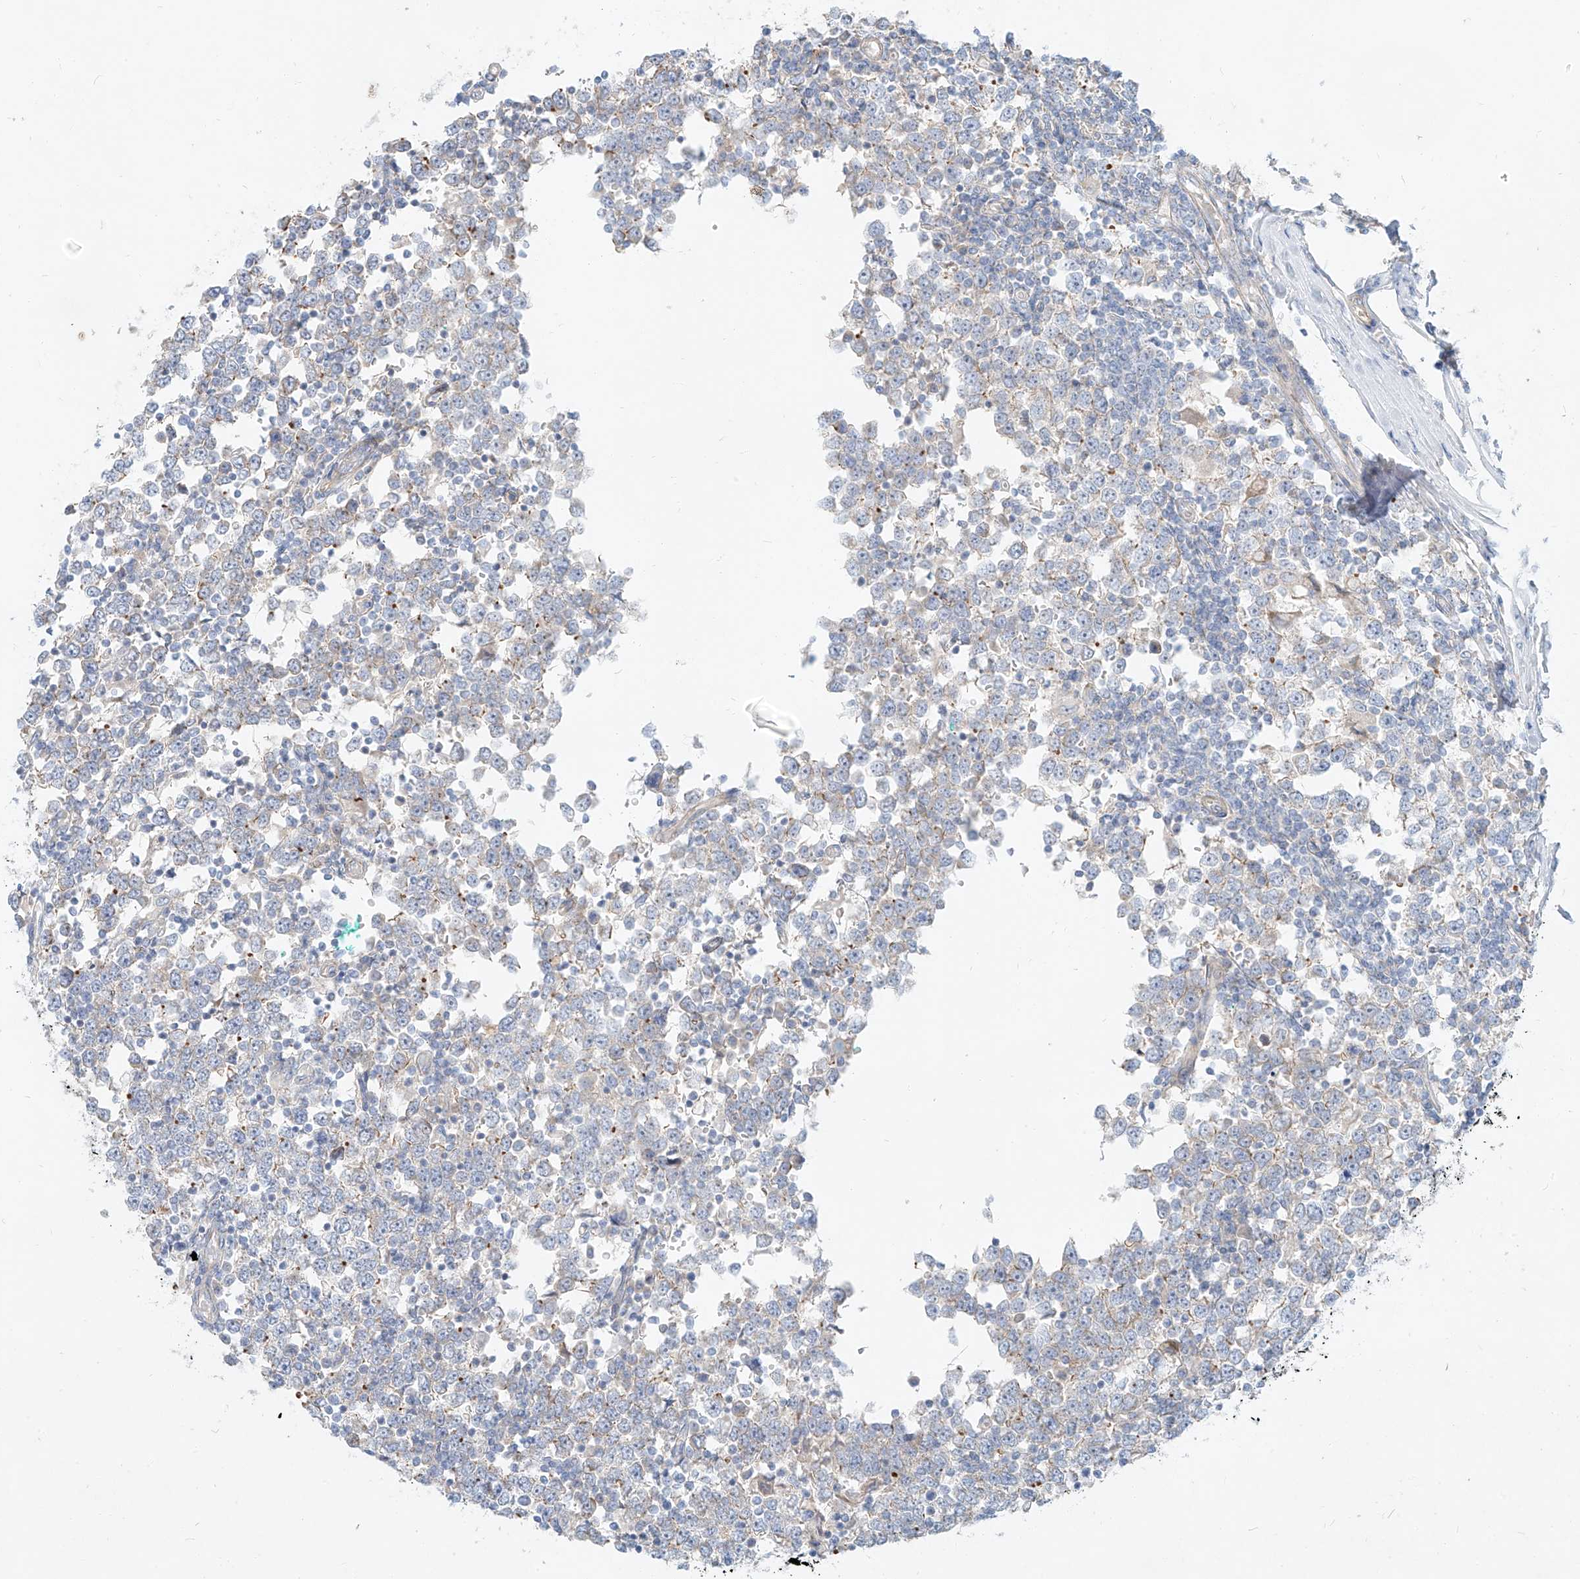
{"staining": {"intensity": "negative", "quantity": "none", "location": "none"}, "tissue": "testis cancer", "cell_type": "Tumor cells", "image_type": "cancer", "snomed": [{"axis": "morphology", "description": "Seminoma, NOS"}, {"axis": "topography", "description": "Testis"}], "caption": "High power microscopy micrograph of an immunohistochemistry (IHC) photomicrograph of testis seminoma, revealing no significant positivity in tumor cells.", "gene": "AJM1", "patient": {"sex": "male", "age": 65}}